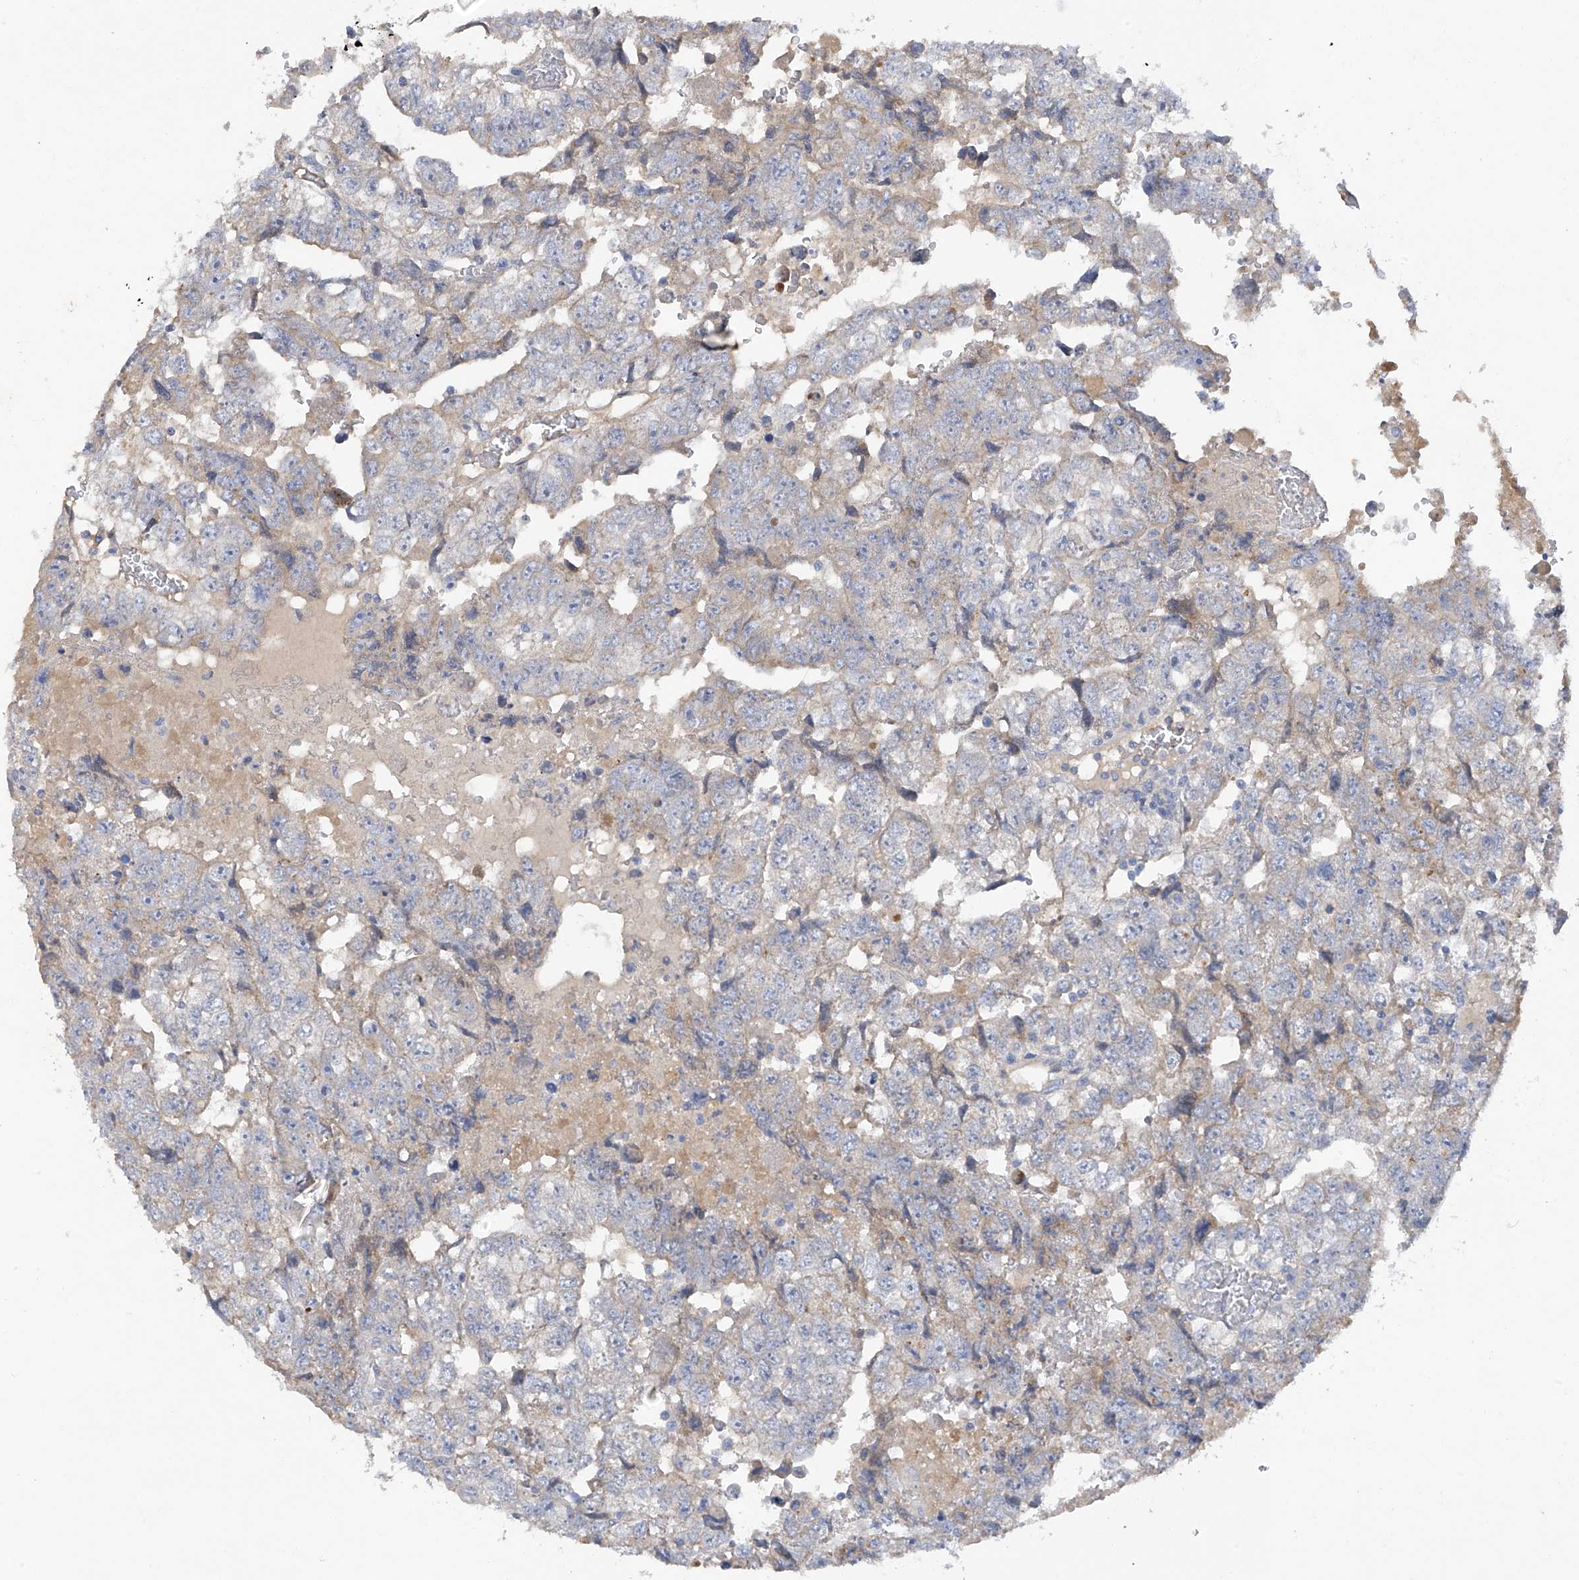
{"staining": {"intensity": "negative", "quantity": "none", "location": "none"}, "tissue": "testis cancer", "cell_type": "Tumor cells", "image_type": "cancer", "snomed": [{"axis": "morphology", "description": "Carcinoma, Embryonal, NOS"}, {"axis": "topography", "description": "Testis"}], "caption": "High magnification brightfield microscopy of testis cancer stained with DAB (3,3'-diaminobenzidine) (brown) and counterstained with hematoxylin (blue): tumor cells show no significant staining. The staining was performed using DAB (3,3'-diaminobenzidine) to visualize the protein expression in brown, while the nuclei were stained in blue with hematoxylin (Magnification: 20x).", "gene": "PRSS12", "patient": {"sex": "male", "age": 36}}